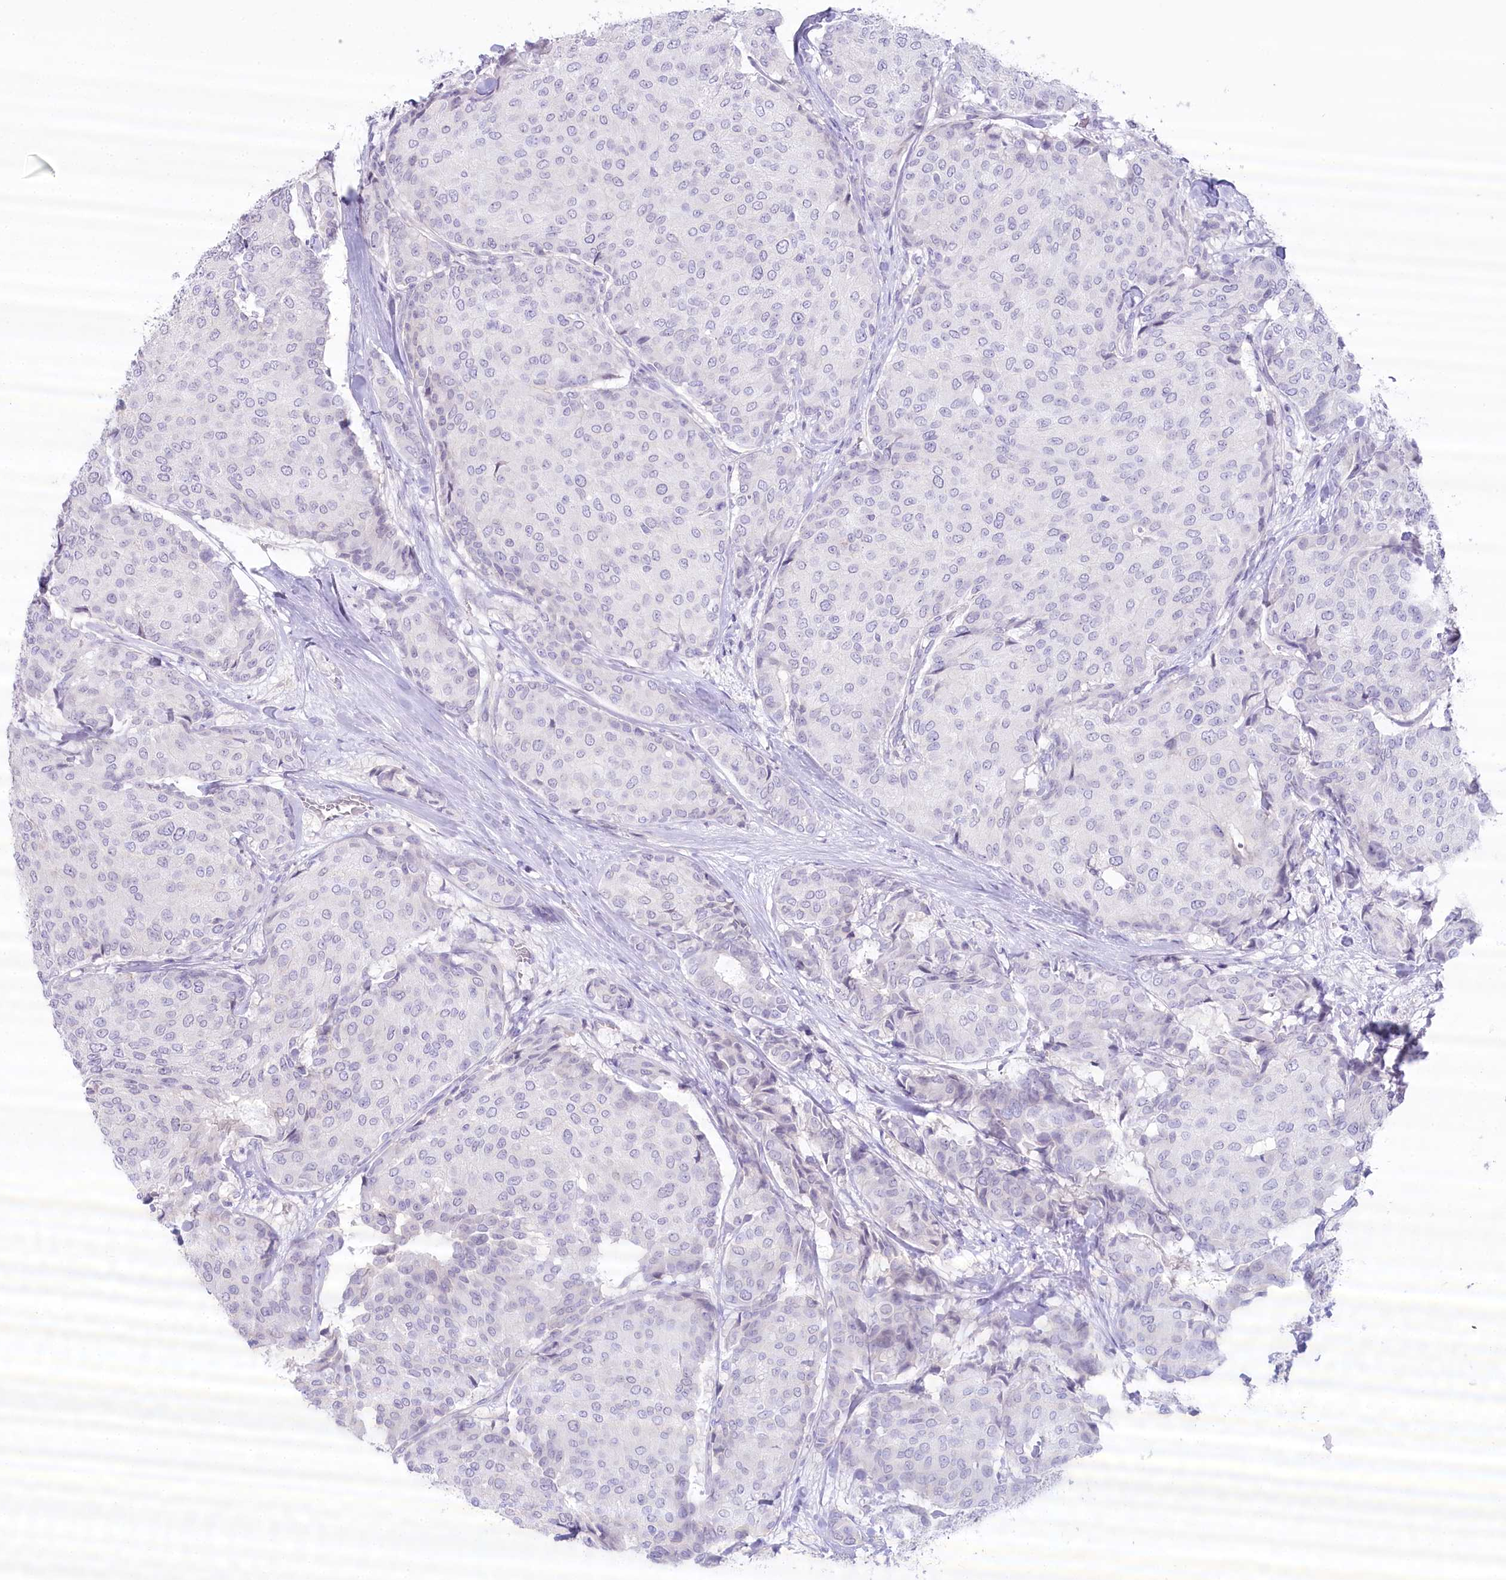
{"staining": {"intensity": "negative", "quantity": "none", "location": "none"}, "tissue": "breast cancer", "cell_type": "Tumor cells", "image_type": "cancer", "snomed": [{"axis": "morphology", "description": "Duct carcinoma"}, {"axis": "topography", "description": "Breast"}], "caption": "A high-resolution histopathology image shows immunohistochemistry (IHC) staining of breast invasive ductal carcinoma, which demonstrates no significant positivity in tumor cells.", "gene": "MYOZ1", "patient": {"sex": "female", "age": 75}}